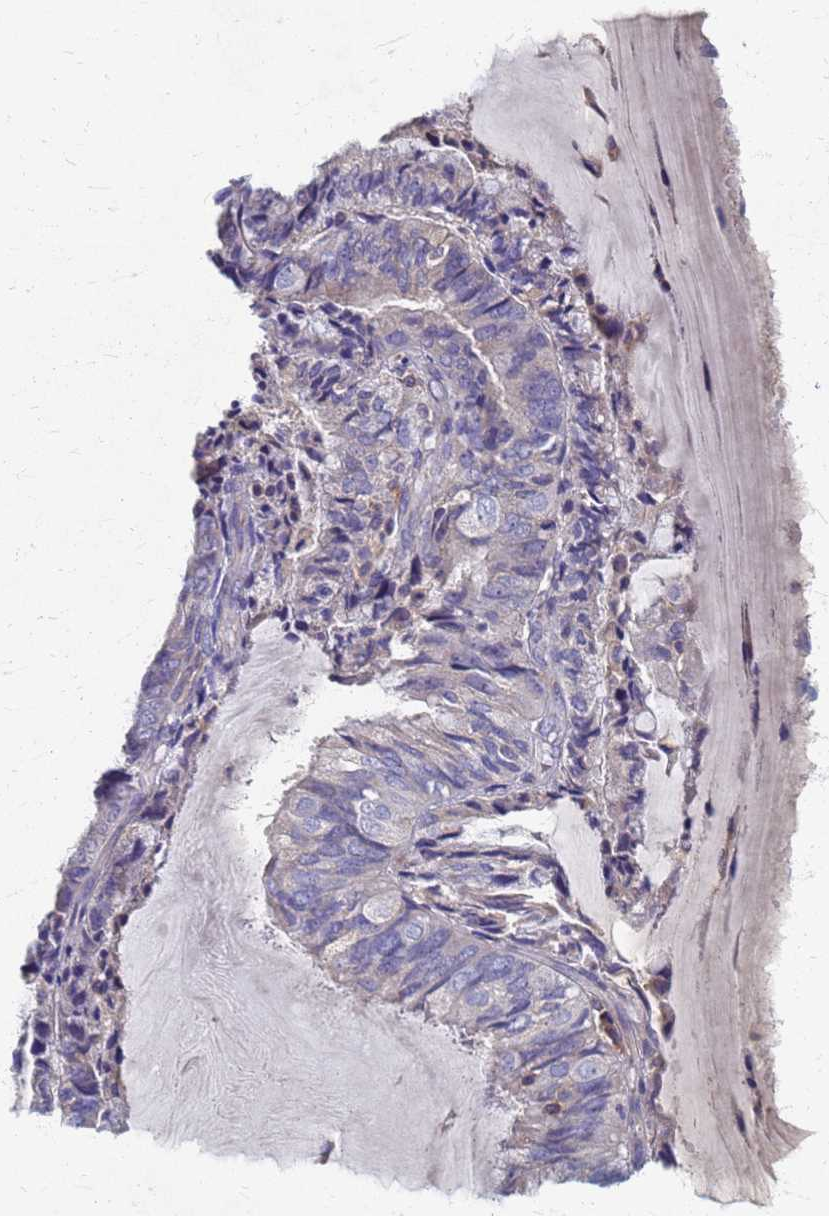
{"staining": {"intensity": "negative", "quantity": "none", "location": "none"}, "tissue": "endometrial cancer", "cell_type": "Tumor cells", "image_type": "cancer", "snomed": [{"axis": "morphology", "description": "Adenocarcinoma, NOS"}, {"axis": "topography", "description": "Endometrium"}], "caption": "Immunohistochemical staining of human endometrial cancer (adenocarcinoma) reveals no significant staining in tumor cells.", "gene": "KRCC1", "patient": {"sex": "female", "age": 81}}